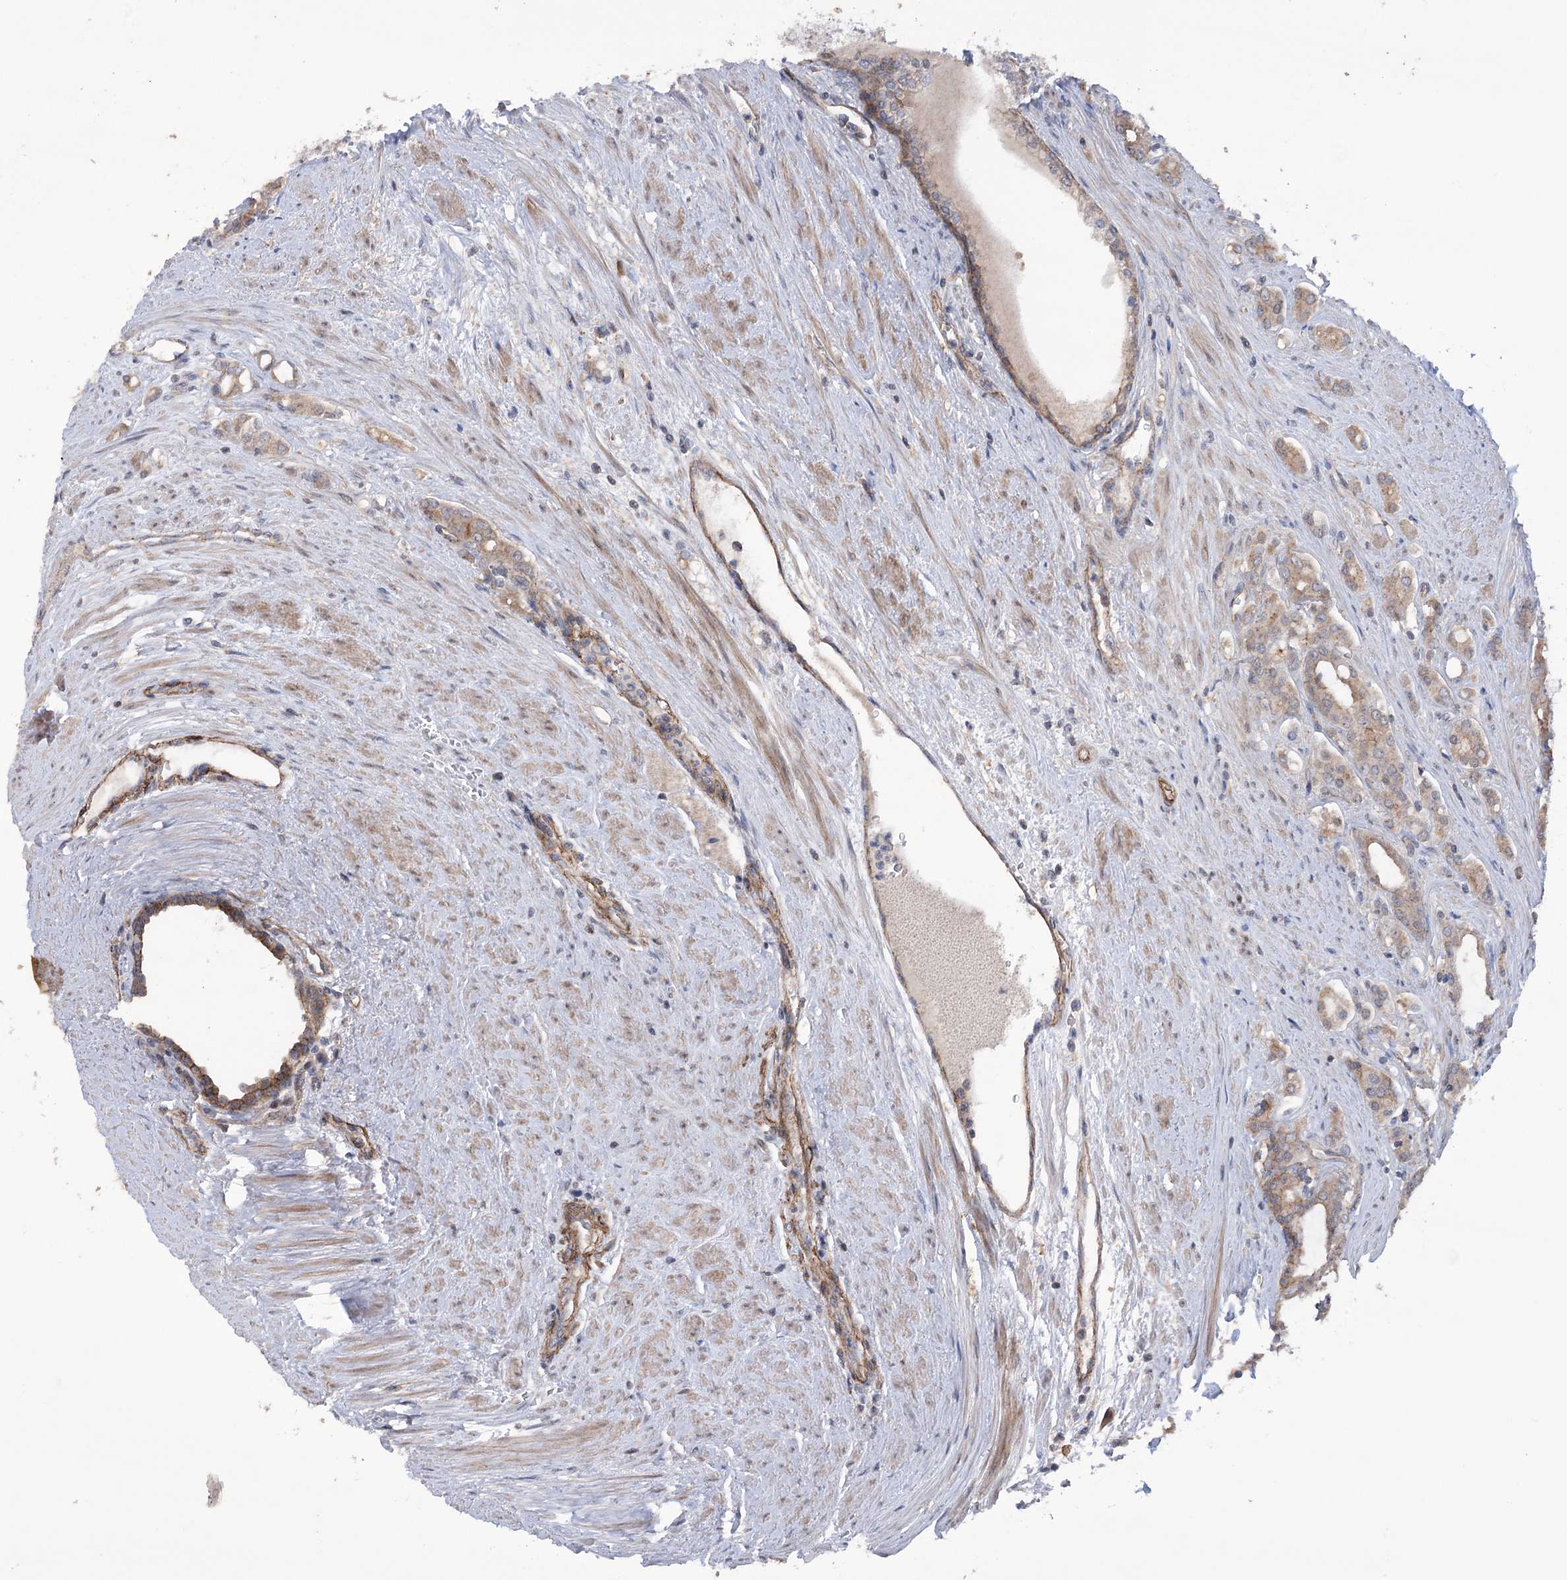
{"staining": {"intensity": "weak", "quantity": ">75%", "location": "cytoplasmic/membranous"}, "tissue": "prostate cancer", "cell_type": "Tumor cells", "image_type": "cancer", "snomed": [{"axis": "morphology", "description": "Adenocarcinoma, High grade"}, {"axis": "topography", "description": "Prostate"}], "caption": "Protein expression analysis of prostate cancer displays weak cytoplasmic/membranous positivity in about >75% of tumor cells. Nuclei are stained in blue.", "gene": "TRIM71", "patient": {"sex": "male", "age": 72}}